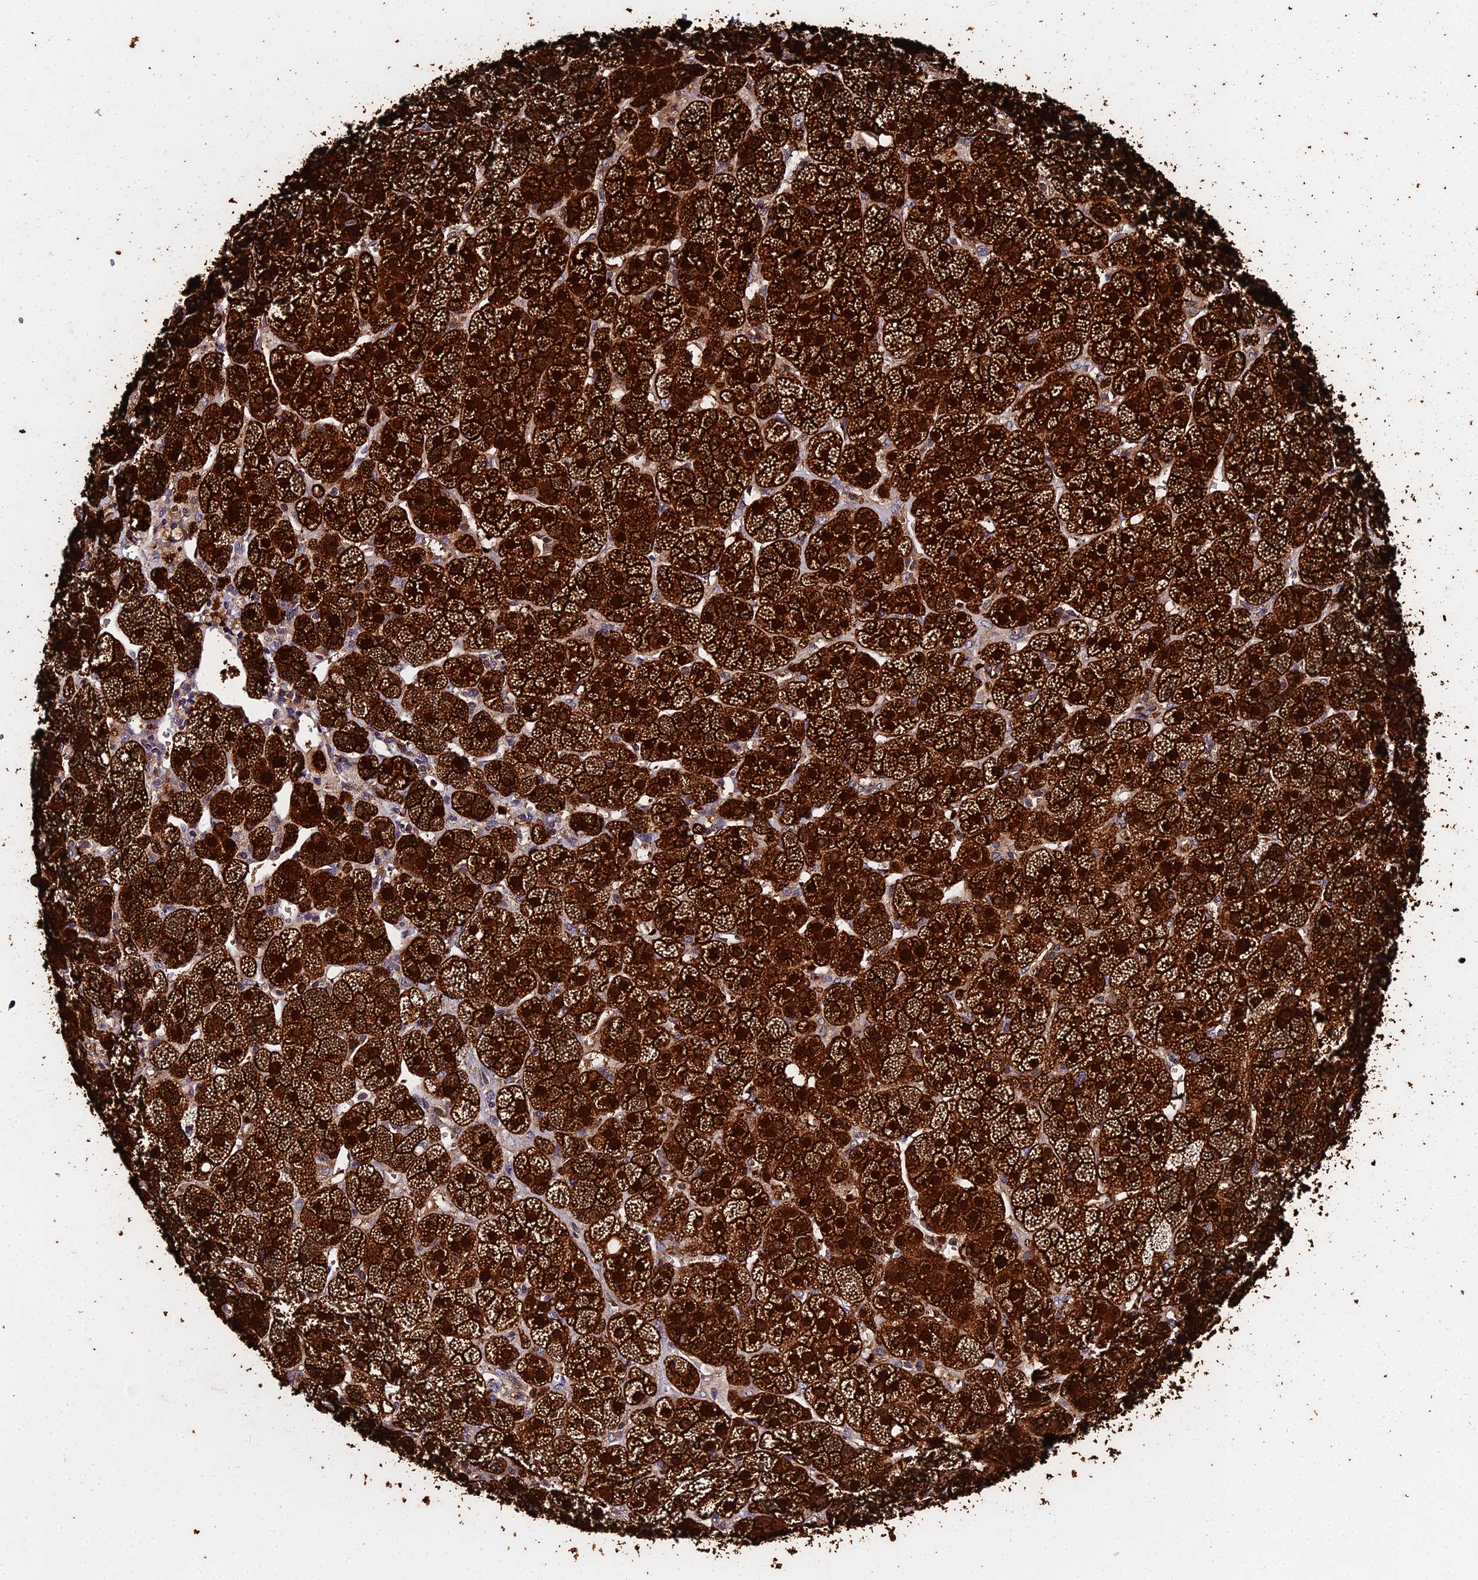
{"staining": {"intensity": "strong", "quantity": ">75%", "location": "cytoplasmic/membranous,nuclear"}, "tissue": "adrenal gland", "cell_type": "Glandular cells", "image_type": "normal", "snomed": [{"axis": "morphology", "description": "Normal tissue, NOS"}, {"axis": "topography", "description": "Adrenal gland"}], "caption": "Strong cytoplasmic/membranous,nuclear staining is appreciated in approximately >75% of glandular cells in normal adrenal gland.", "gene": "ZBED8", "patient": {"sex": "female", "age": 70}}